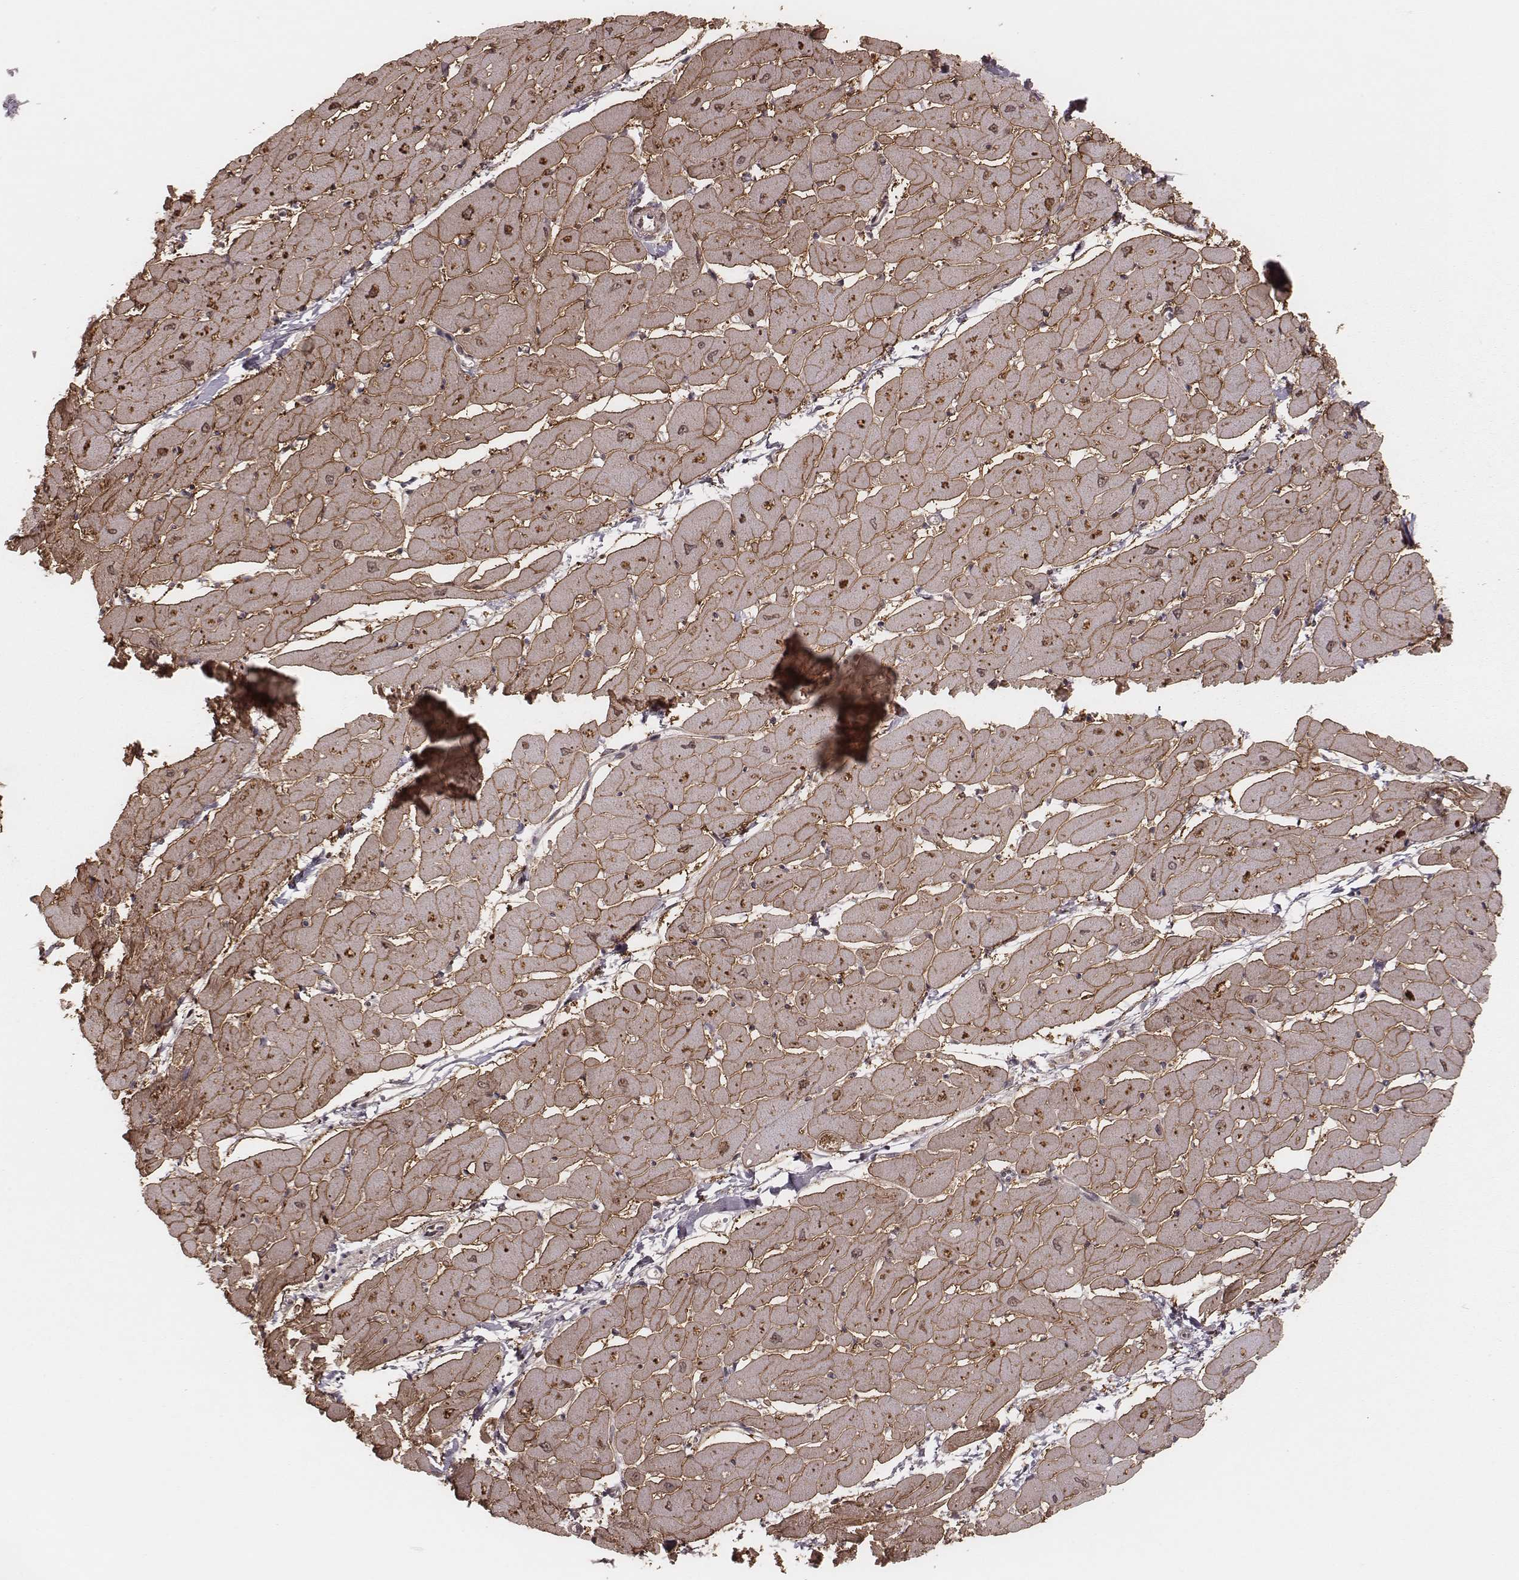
{"staining": {"intensity": "moderate", "quantity": ">75%", "location": "cytoplasmic/membranous"}, "tissue": "heart muscle", "cell_type": "Cardiomyocytes", "image_type": "normal", "snomed": [{"axis": "morphology", "description": "Normal tissue, NOS"}, {"axis": "topography", "description": "Heart"}], "caption": "IHC (DAB) staining of benign heart muscle shows moderate cytoplasmic/membranous protein positivity in about >75% of cardiomyocytes.", "gene": "MYO19", "patient": {"sex": "male", "age": 57}}